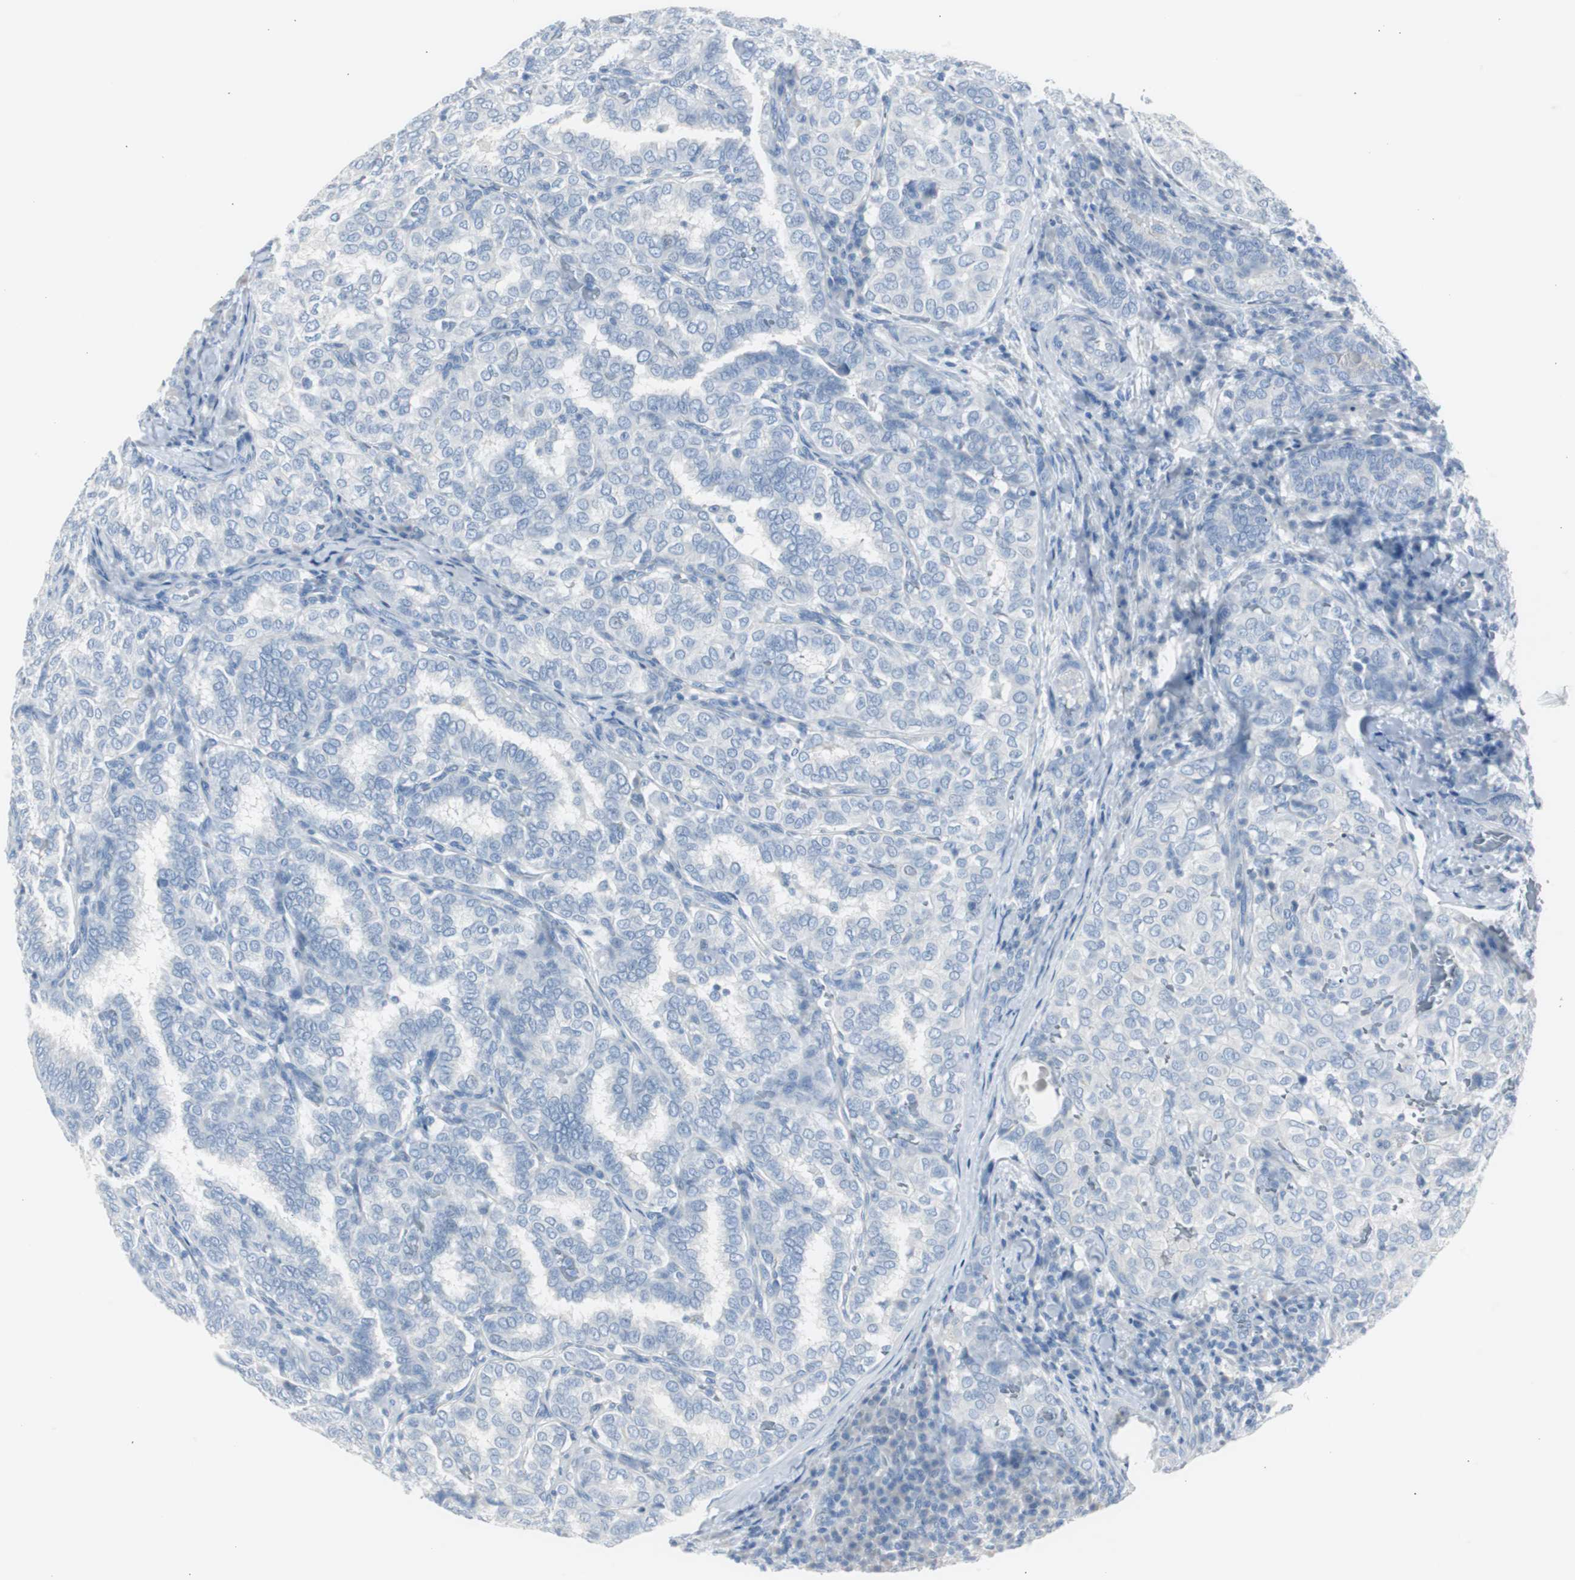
{"staining": {"intensity": "negative", "quantity": "none", "location": "none"}, "tissue": "thyroid cancer", "cell_type": "Tumor cells", "image_type": "cancer", "snomed": [{"axis": "morphology", "description": "Papillary adenocarcinoma, NOS"}, {"axis": "topography", "description": "Thyroid gland"}], "caption": "Histopathology image shows no protein expression in tumor cells of thyroid cancer tissue. Nuclei are stained in blue.", "gene": "S100A7", "patient": {"sex": "female", "age": 30}}